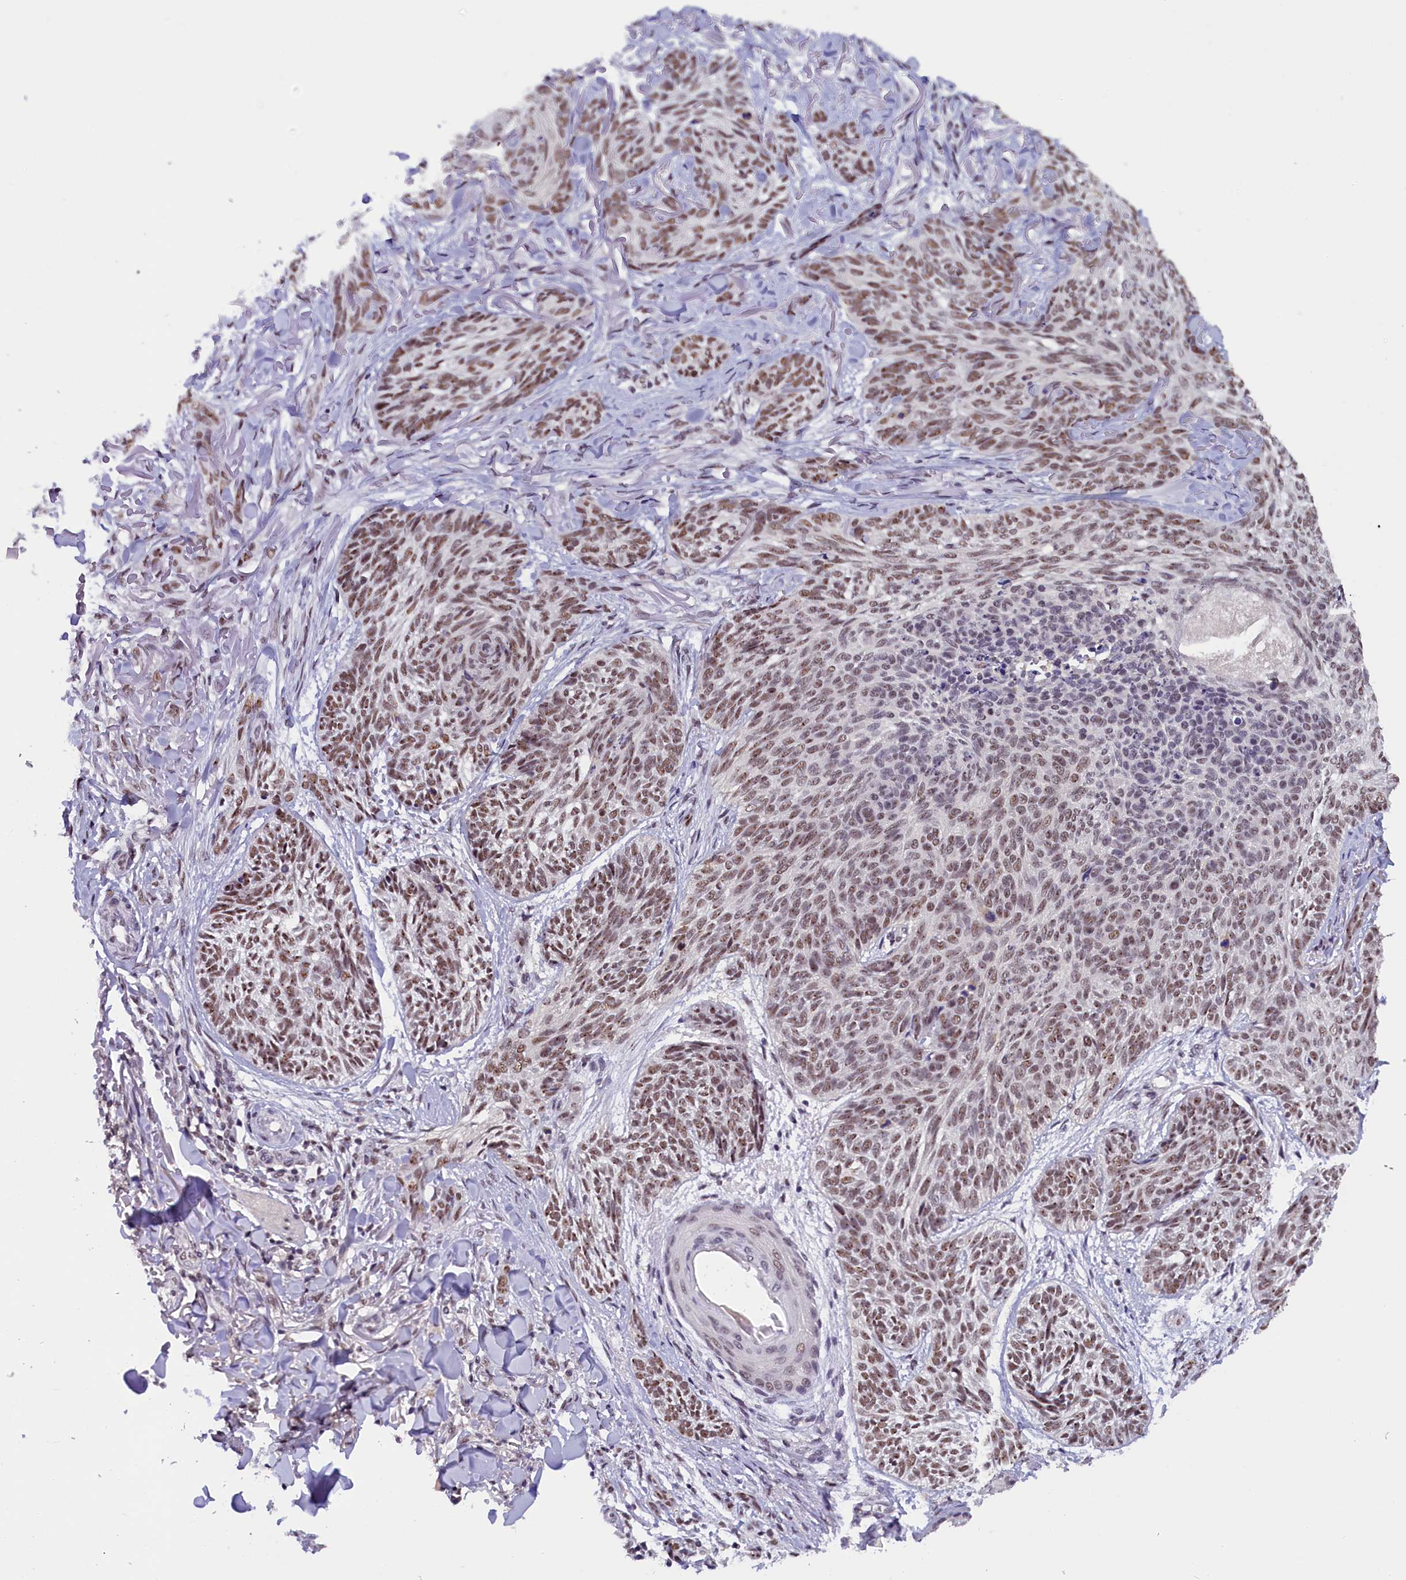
{"staining": {"intensity": "moderate", "quantity": ">75%", "location": "nuclear"}, "tissue": "skin cancer", "cell_type": "Tumor cells", "image_type": "cancer", "snomed": [{"axis": "morphology", "description": "Normal tissue, NOS"}, {"axis": "morphology", "description": "Basal cell carcinoma"}, {"axis": "topography", "description": "Skin"}], "caption": "Immunohistochemistry (IHC) histopathology image of neoplastic tissue: human basal cell carcinoma (skin) stained using immunohistochemistry (IHC) demonstrates medium levels of moderate protein expression localized specifically in the nuclear of tumor cells, appearing as a nuclear brown color.", "gene": "ZC3H4", "patient": {"sex": "male", "age": 66}}